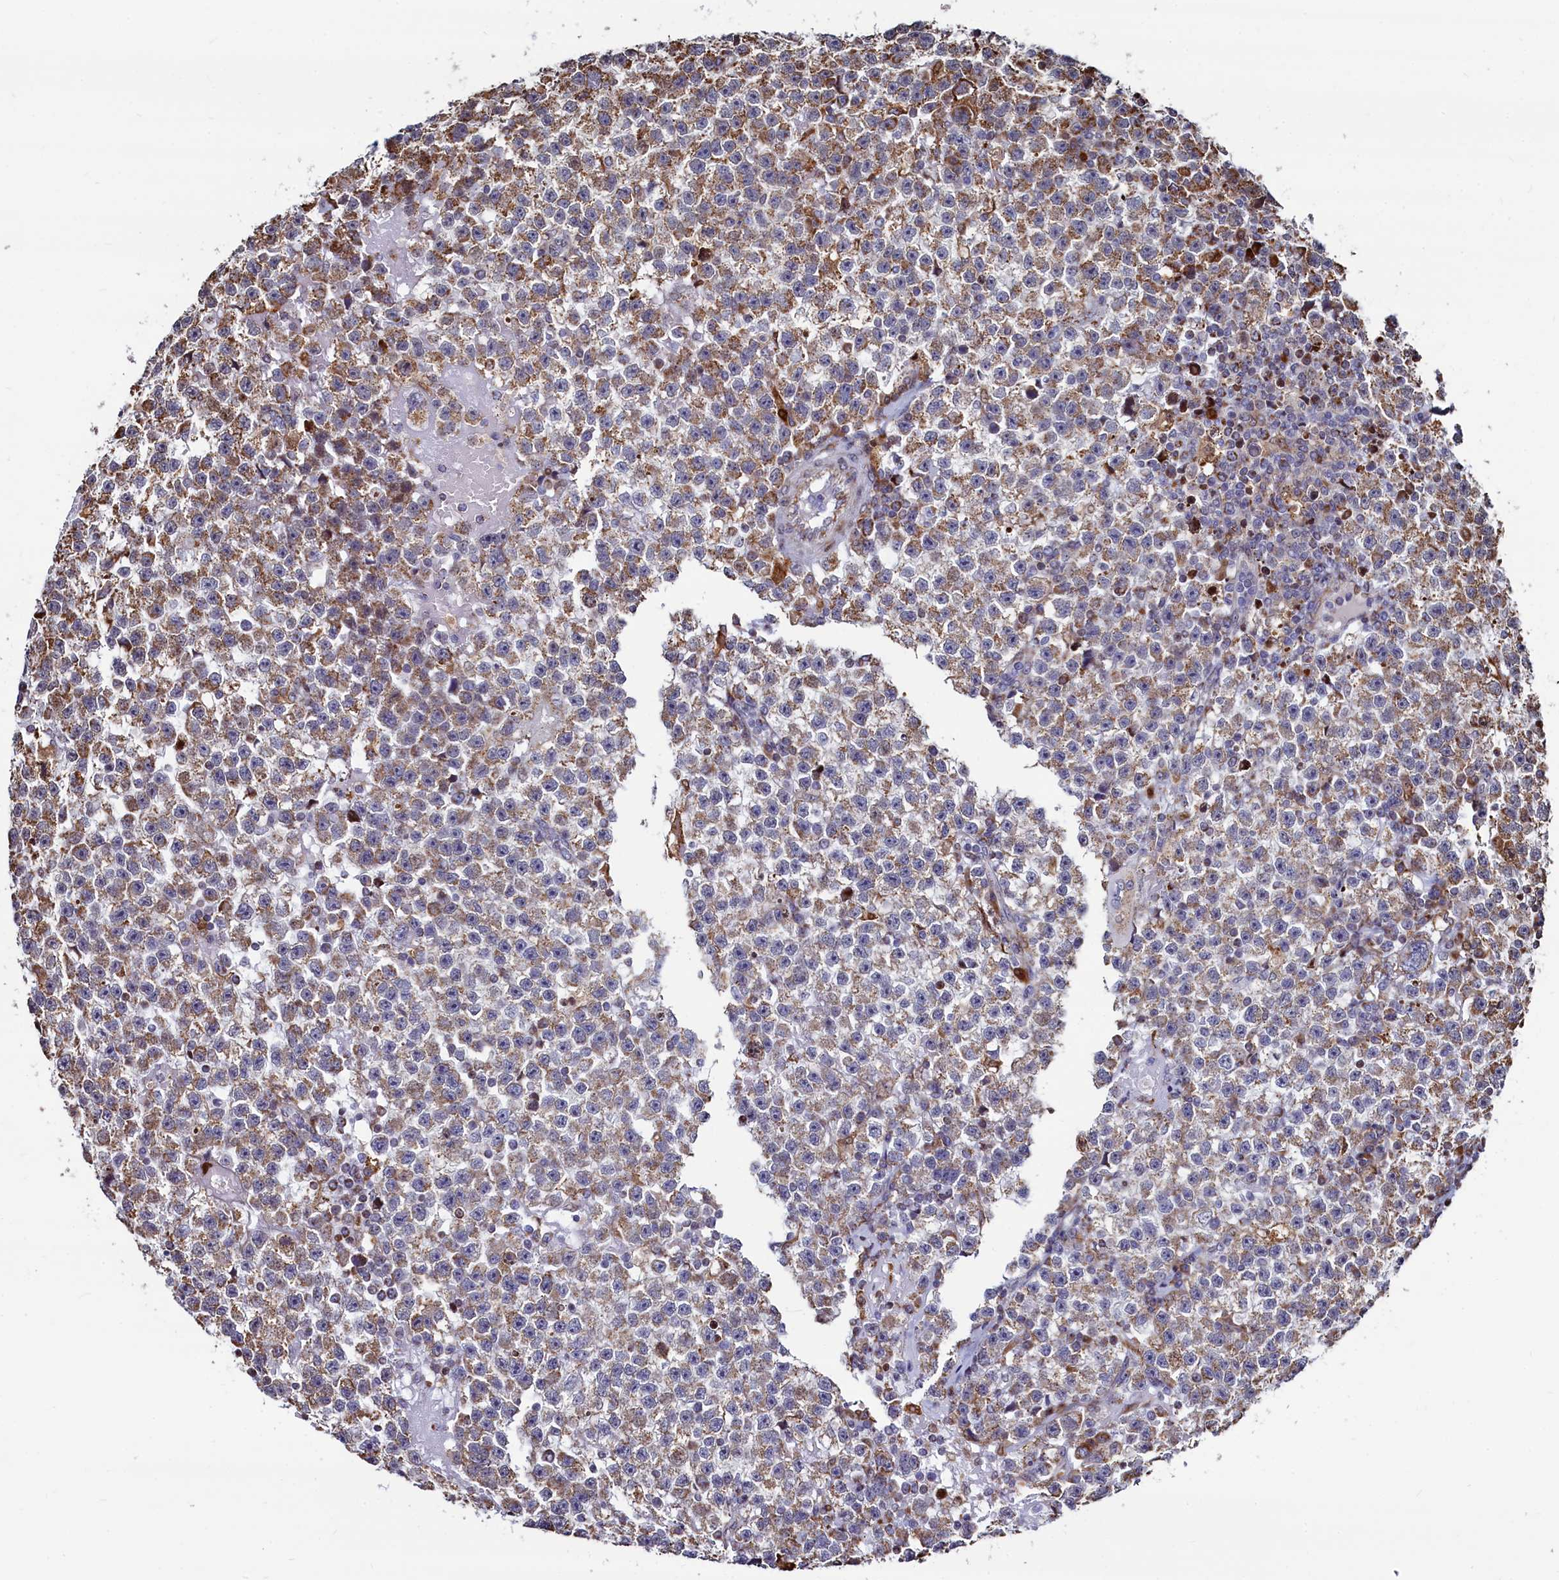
{"staining": {"intensity": "moderate", "quantity": ">75%", "location": "cytoplasmic/membranous"}, "tissue": "testis cancer", "cell_type": "Tumor cells", "image_type": "cancer", "snomed": [{"axis": "morphology", "description": "Seminoma, NOS"}, {"axis": "topography", "description": "Testis"}], "caption": "This micrograph shows immunohistochemistry (IHC) staining of human testis cancer, with medium moderate cytoplasmic/membranous positivity in approximately >75% of tumor cells.", "gene": "HDGFL3", "patient": {"sex": "male", "age": 22}}